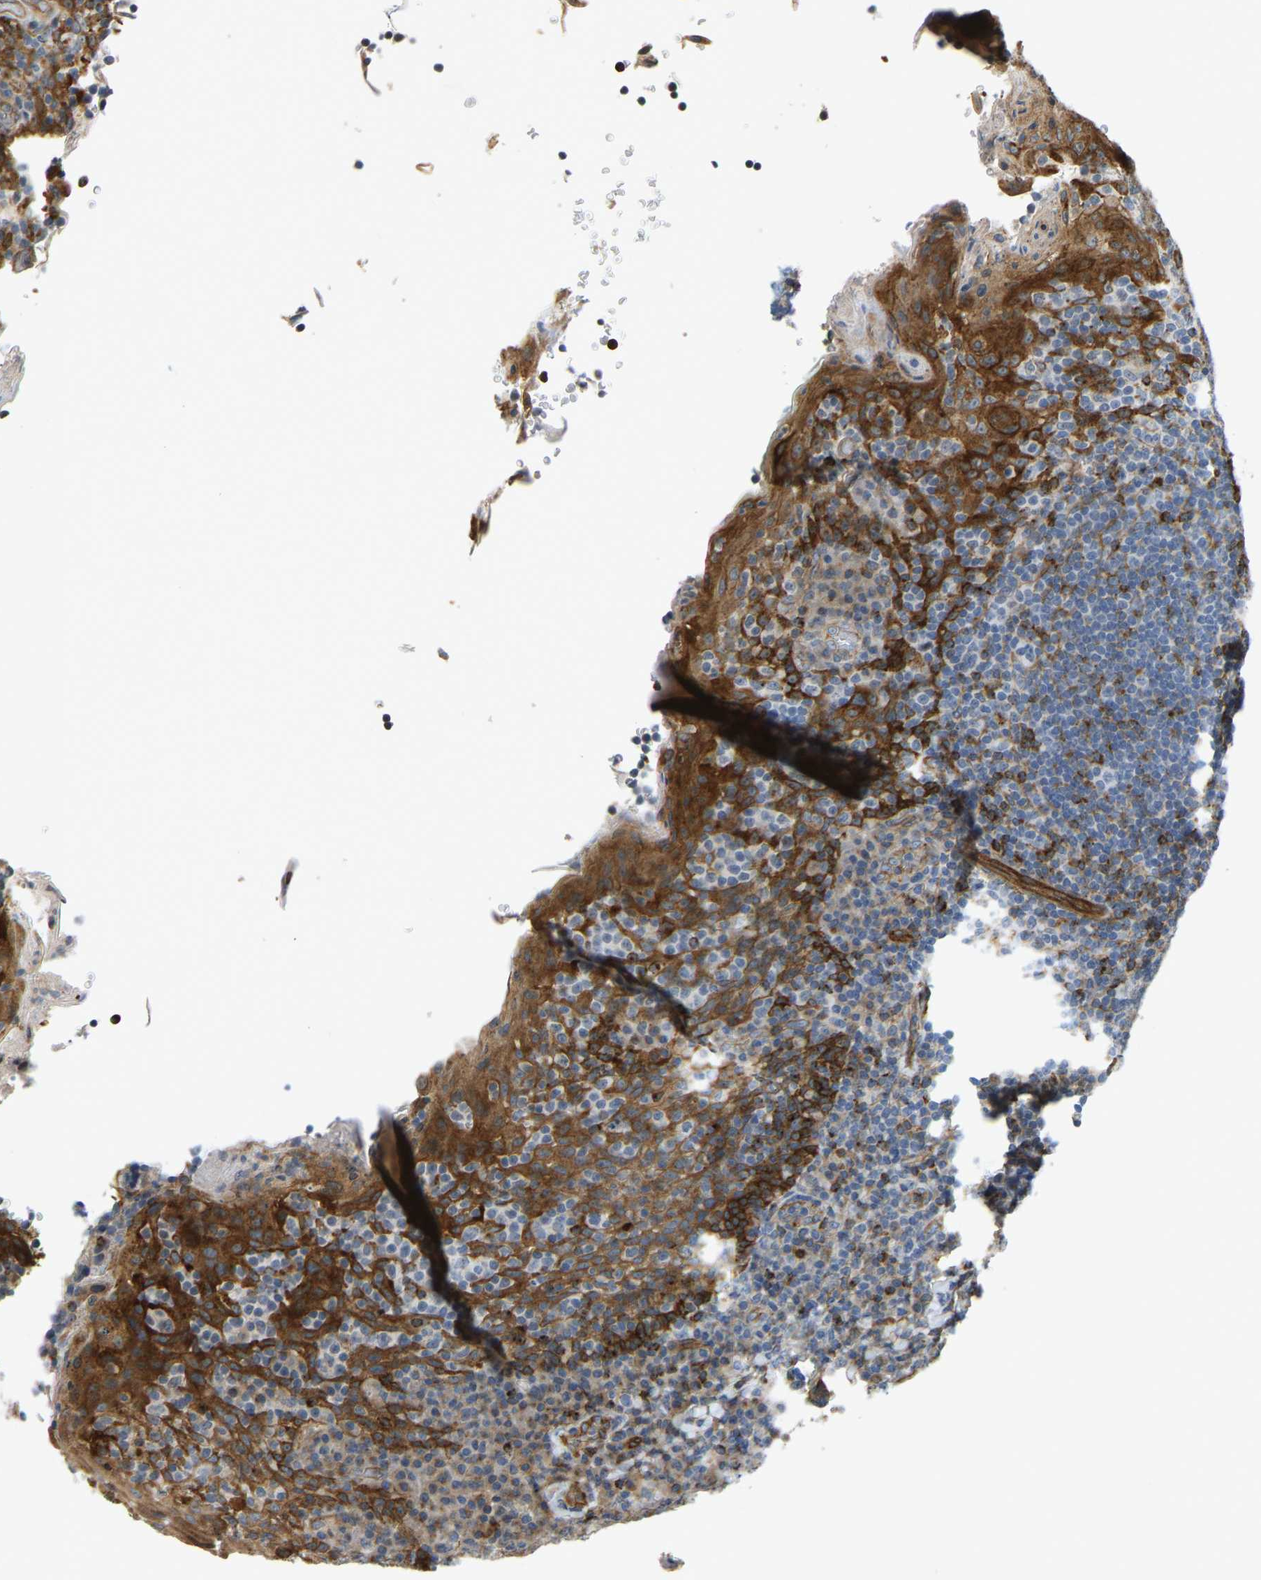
{"staining": {"intensity": "moderate", "quantity": "25%-75%", "location": "cytoplasmic/membranous"}, "tissue": "tonsil", "cell_type": "Germinal center cells", "image_type": "normal", "snomed": [{"axis": "morphology", "description": "Normal tissue, NOS"}, {"axis": "topography", "description": "Tonsil"}], "caption": "Immunohistochemical staining of unremarkable tonsil displays moderate cytoplasmic/membranous protein expression in approximately 25%-75% of germinal center cells. (brown staining indicates protein expression, while blue staining denotes nuclei).", "gene": "KIAA1671", "patient": {"sex": "male", "age": 17}}